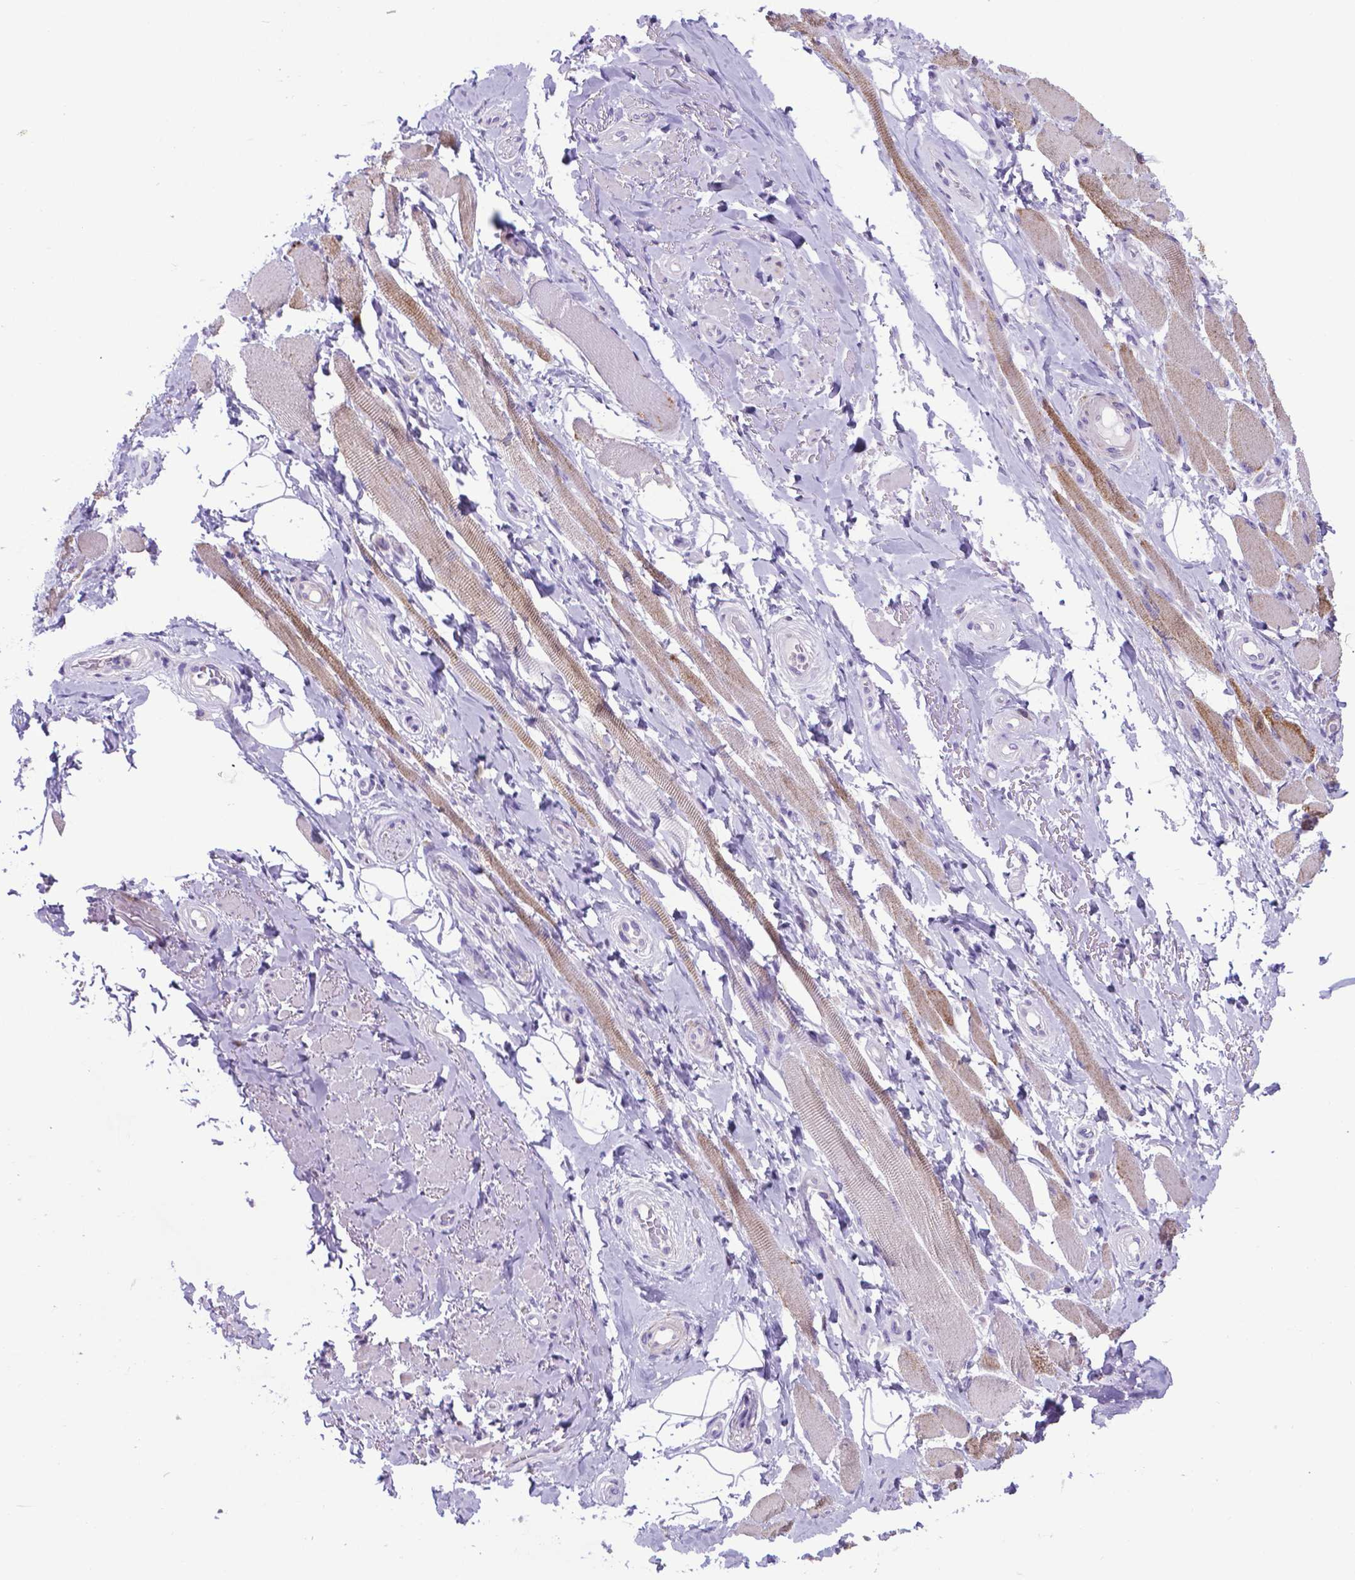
{"staining": {"intensity": "negative", "quantity": "none", "location": "none"}, "tissue": "adipose tissue", "cell_type": "Adipocytes", "image_type": "normal", "snomed": [{"axis": "morphology", "description": "Normal tissue, NOS"}, {"axis": "topography", "description": "Anal"}, {"axis": "topography", "description": "Peripheral nerve tissue"}], "caption": "IHC of unremarkable human adipose tissue exhibits no expression in adipocytes. The staining is performed using DAB brown chromogen with nuclei counter-stained in using hematoxylin.", "gene": "POU3F3", "patient": {"sex": "male", "age": 53}}